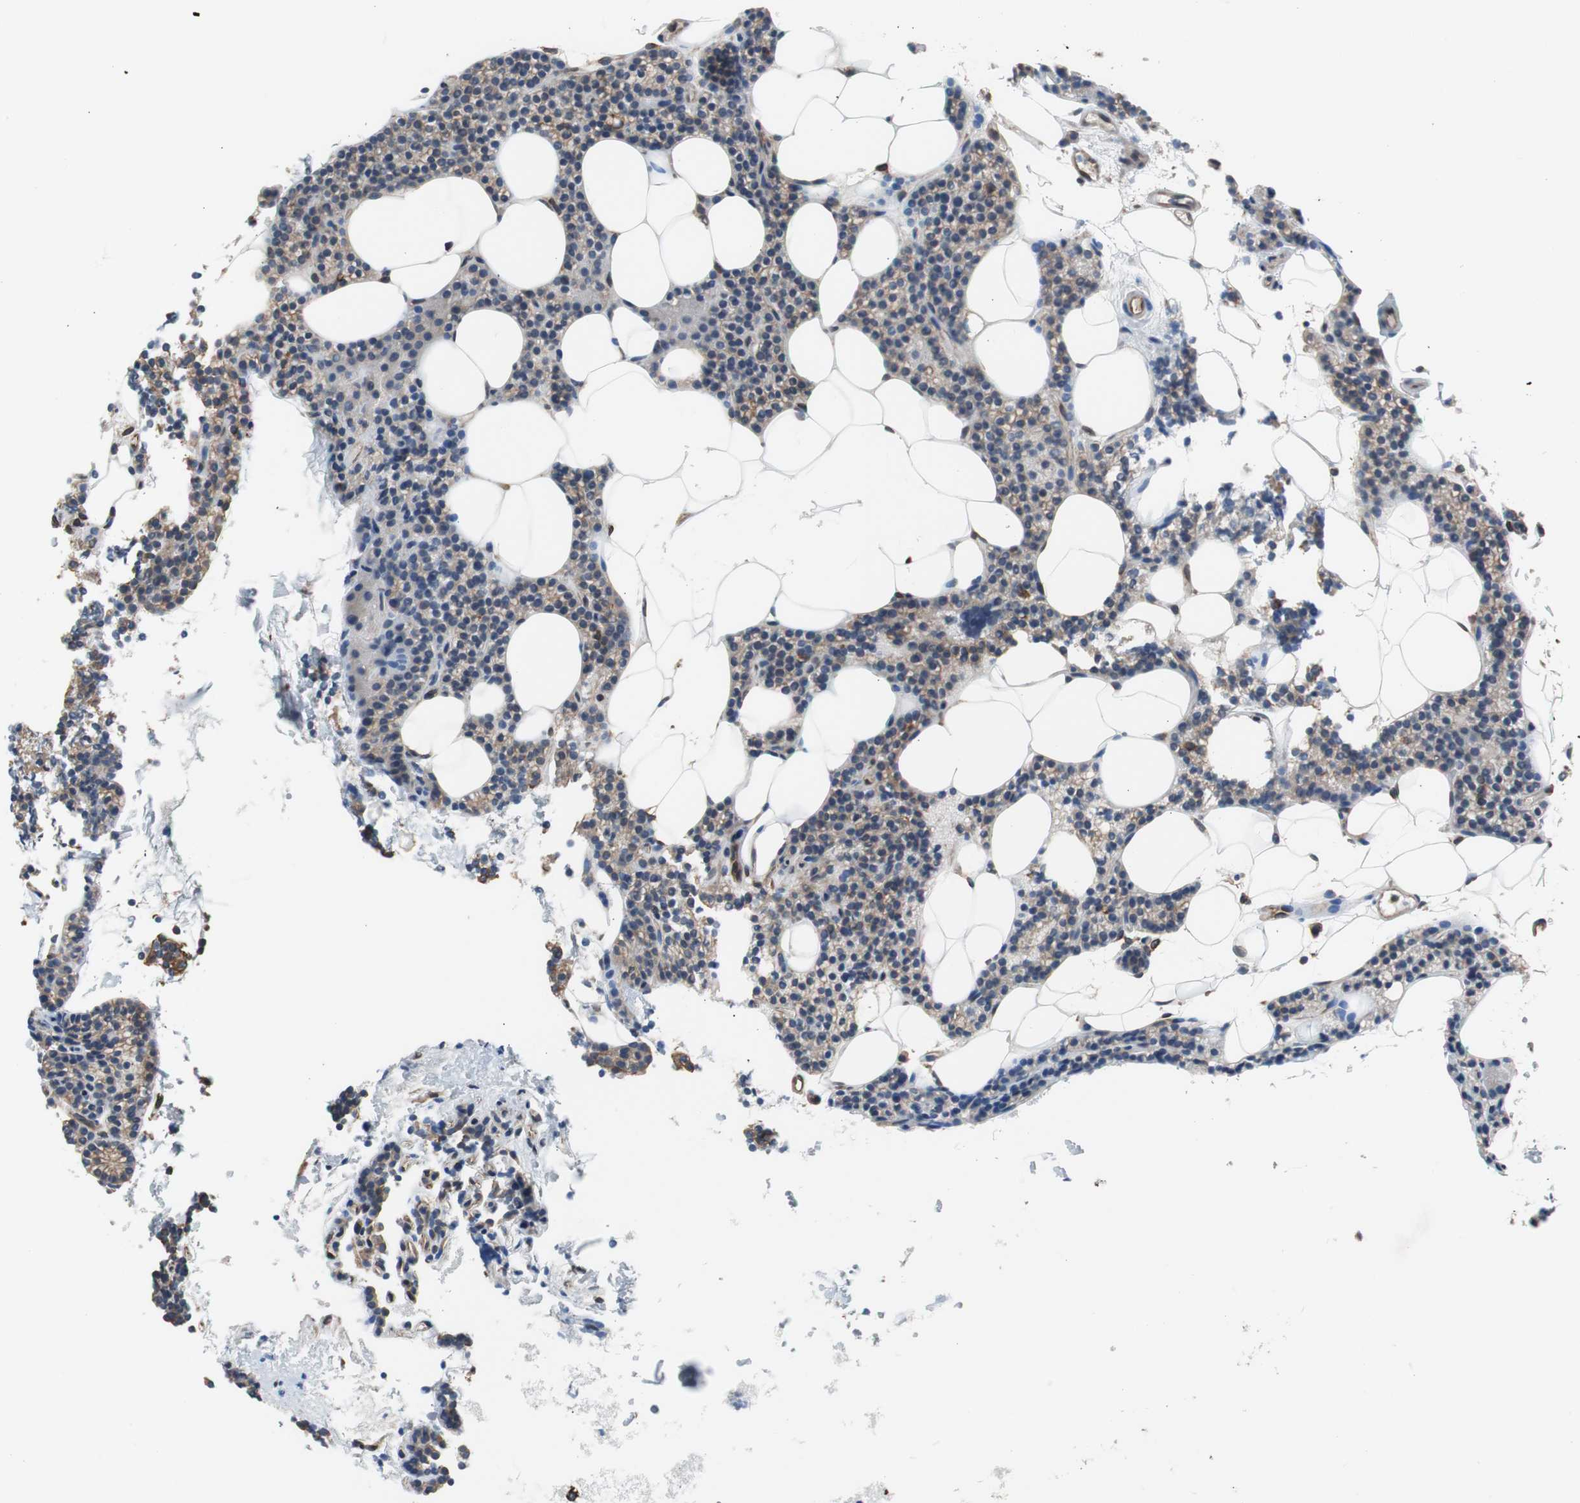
{"staining": {"intensity": "negative", "quantity": "none", "location": "none"}, "tissue": "parathyroid gland", "cell_type": "Glandular cells", "image_type": "normal", "snomed": [{"axis": "morphology", "description": "Normal tissue, NOS"}, {"axis": "topography", "description": "Parathyroid gland"}], "caption": "Glandular cells show no significant staining in unremarkable parathyroid gland. (DAB immunohistochemistry visualized using brightfield microscopy, high magnification).", "gene": "KIF3B", "patient": {"sex": "male", "age": 66}}